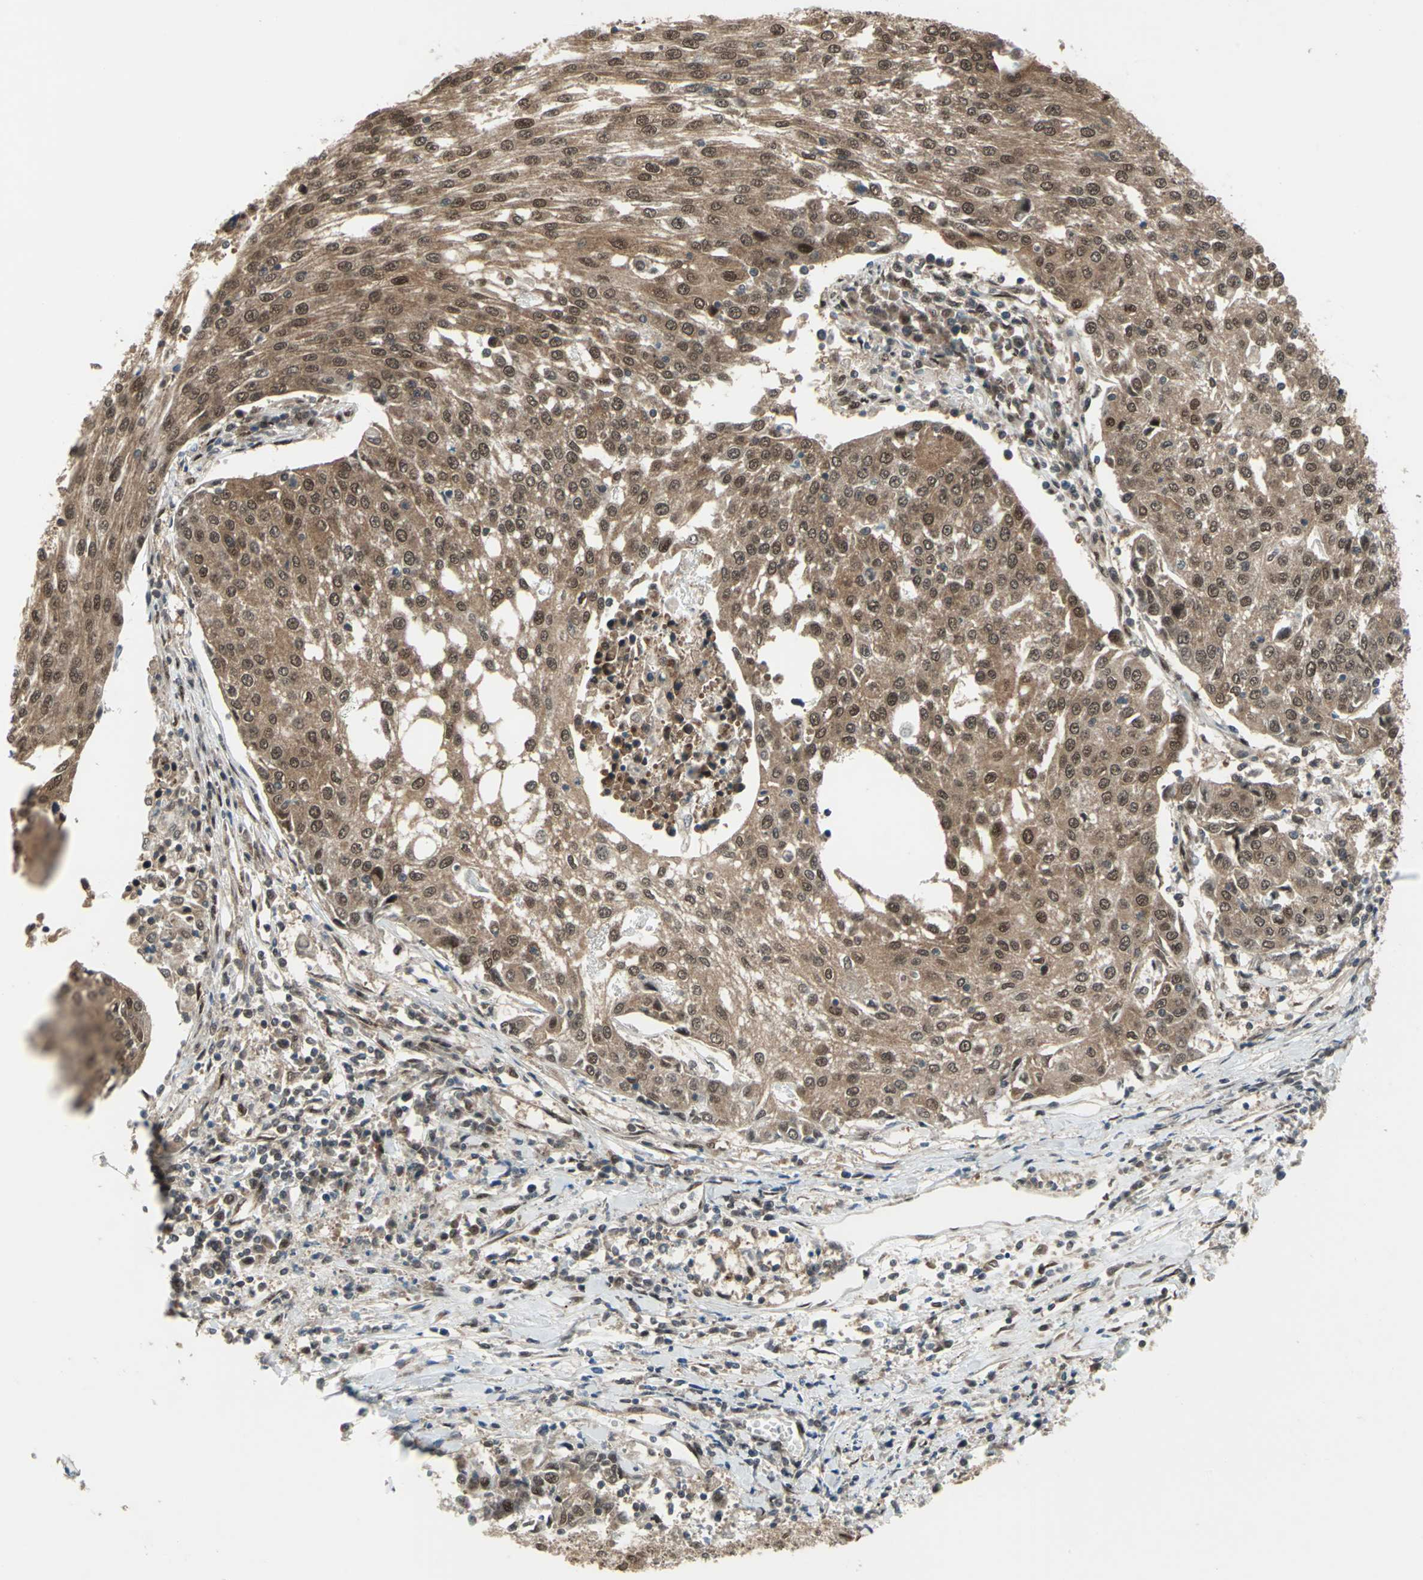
{"staining": {"intensity": "moderate", "quantity": ">75%", "location": "cytoplasmic/membranous,nuclear"}, "tissue": "urothelial cancer", "cell_type": "Tumor cells", "image_type": "cancer", "snomed": [{"axis": "morphology", "description": "Urothelial carcinoma, High grade"}, {"axis": "topography", "description": "Urinary bladder"}], "caption": "Urothelial carcinoma (high-grade) stained for a protein (brown) exhibits moderate cytoplasmic/membranous and nuclear positive expression in approximately >75% of tumor cells.", "gene": "COPS5", "patient": {"sex": "female", "age": 85}}